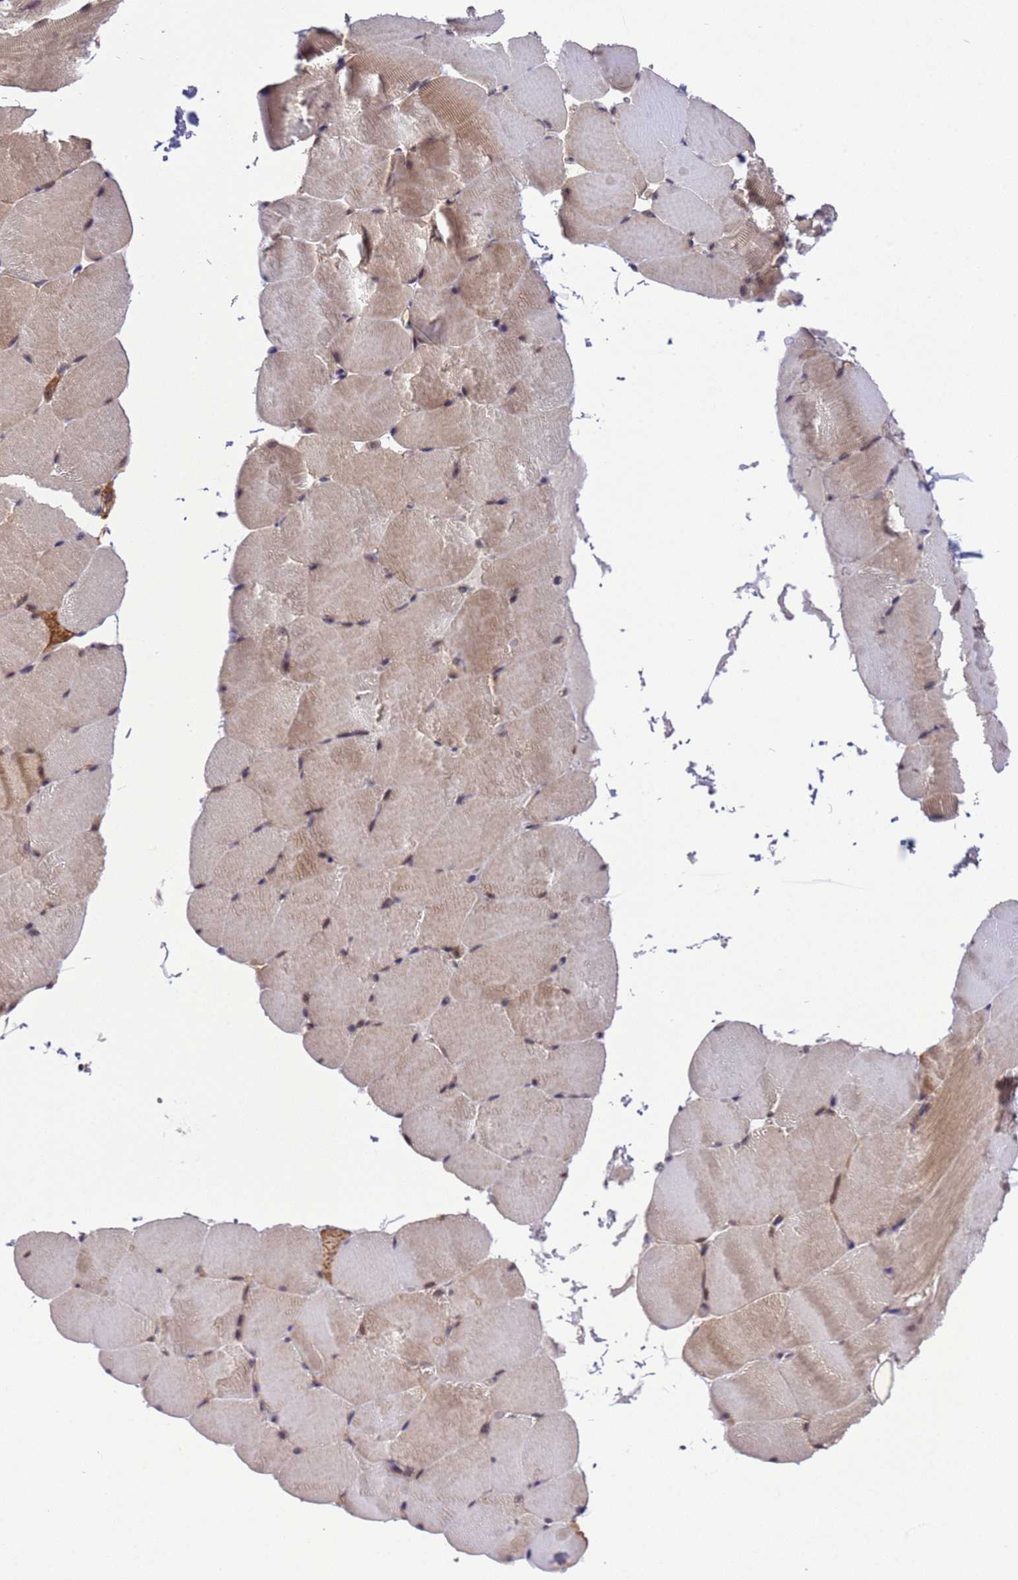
{"staining": {"intensity": "weak", "quantity": "25%-75%", "location": "cytoplasmic/membranous,nuclear"}, "tissue": "skeletal muscle", "cell_type": "Myocytes", "image_type": "normal", "snomed": [{"axis": "morphology", "description": "Normal tissue, NOS"}, {"axis": "topography", "description": "Skeletal muscle"}, {"axis": "topography", "description": "Parathyroid gland"}], "caption": "A brown stain shows weak cytoplasmic/membranous,nuclear expression of a protein in myocytes of normal human skeletal muscle.", "gene": "ZFP69B", "patient": {"sex": "female", "age": 37}}